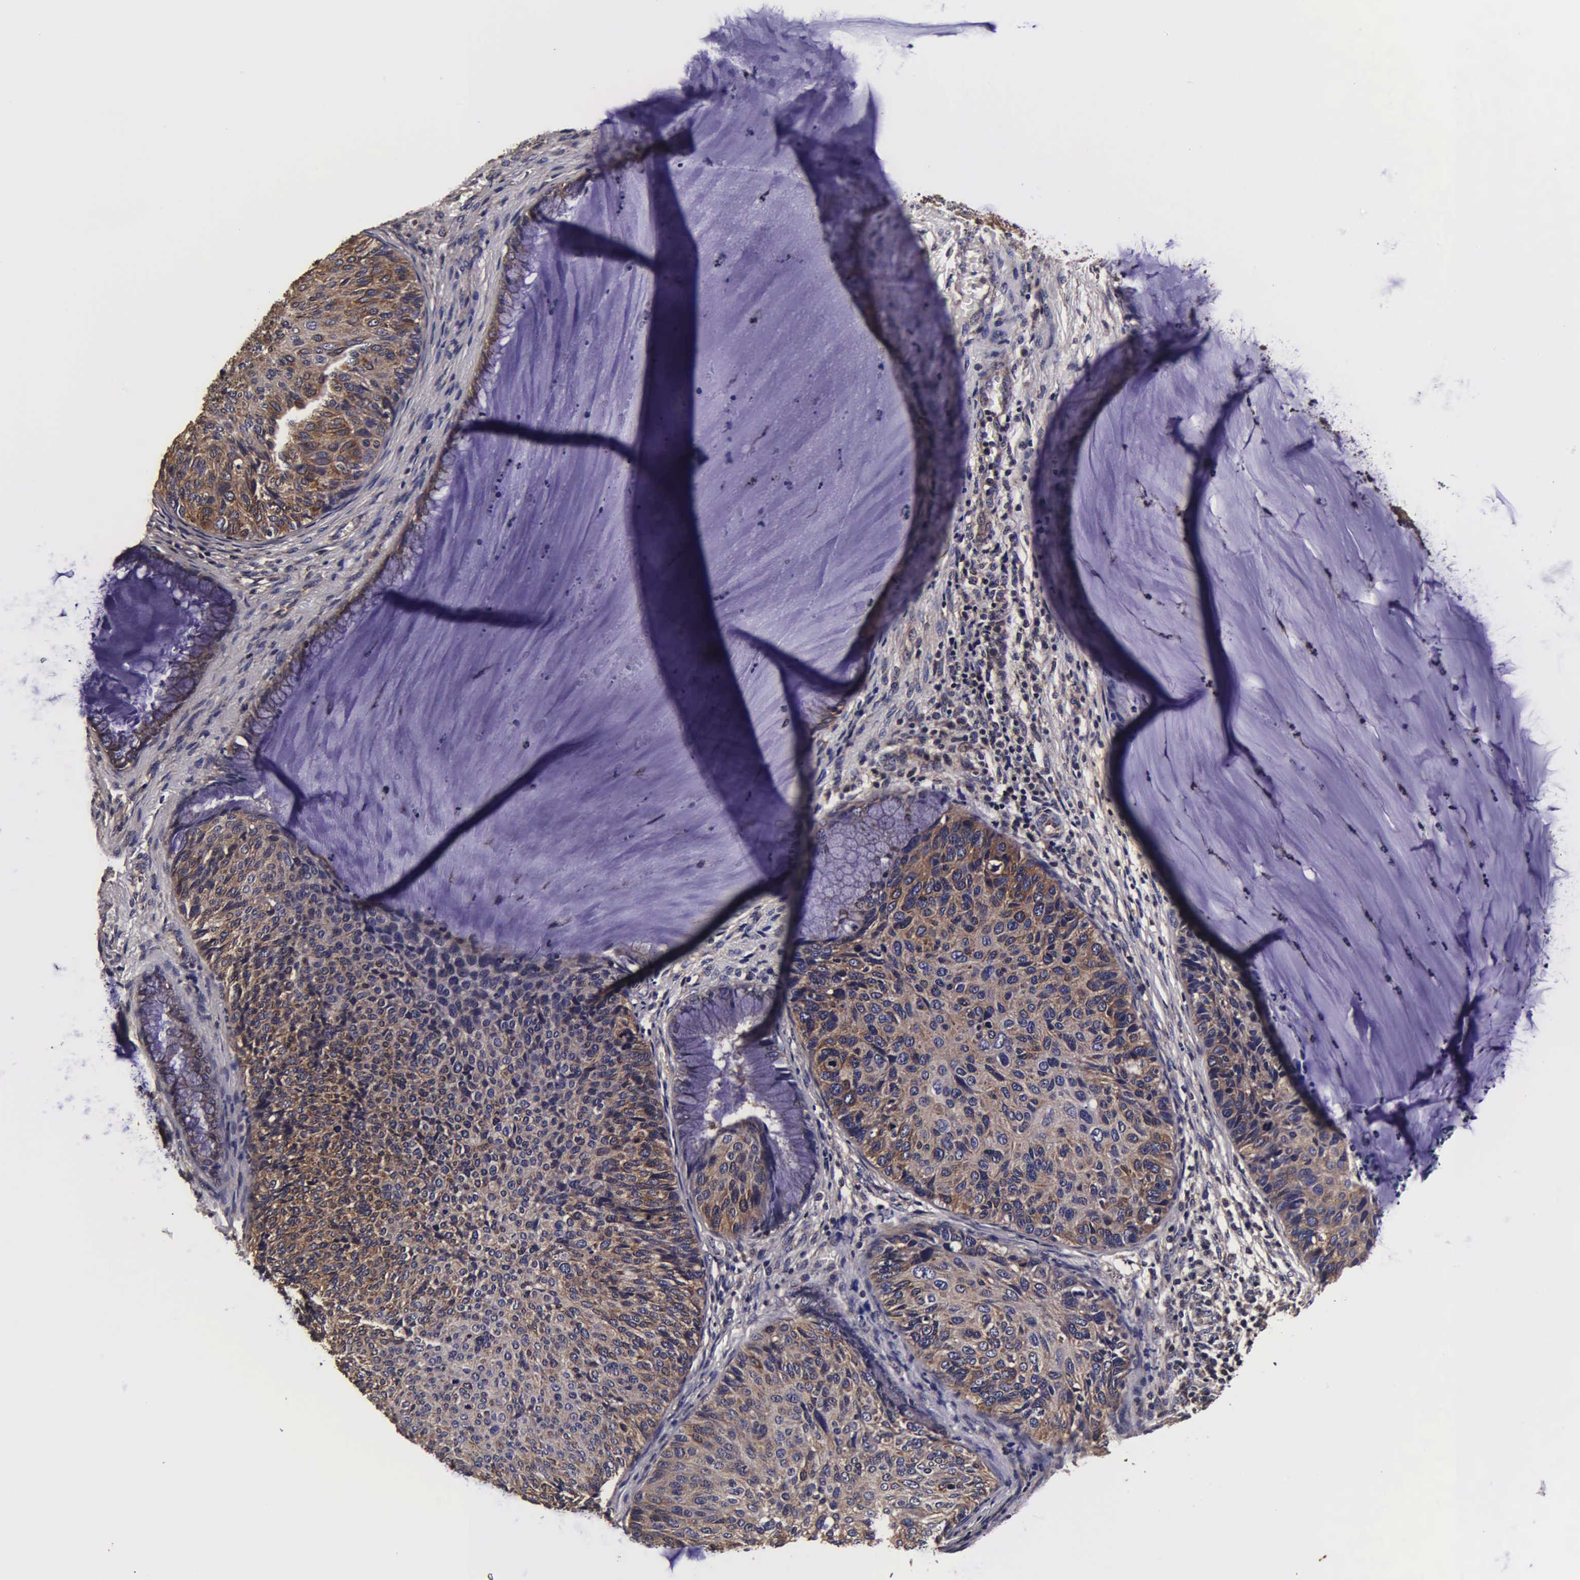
{"staining": {"intensity": "moderate", "quantity": ">75%", "location": "cytoplasmic/membranous"}, "tissue": "cervical cancer", "cell_type": "Tumor cells", "image_type": "cancer", "snomed": [{"axis": "morphology", "description": "Squamous cell carcinoma, NOS"}, {"axis": "topography", "description": "Cervix"}], "caption": "Tumor cells show moderate cytoplasmic/membranous expression in approximately >75% of cells in cervical cancer (squamous cell carcinoma).", "gene": "PSMA3", "patient": {"sex": "female", "age": 36}}